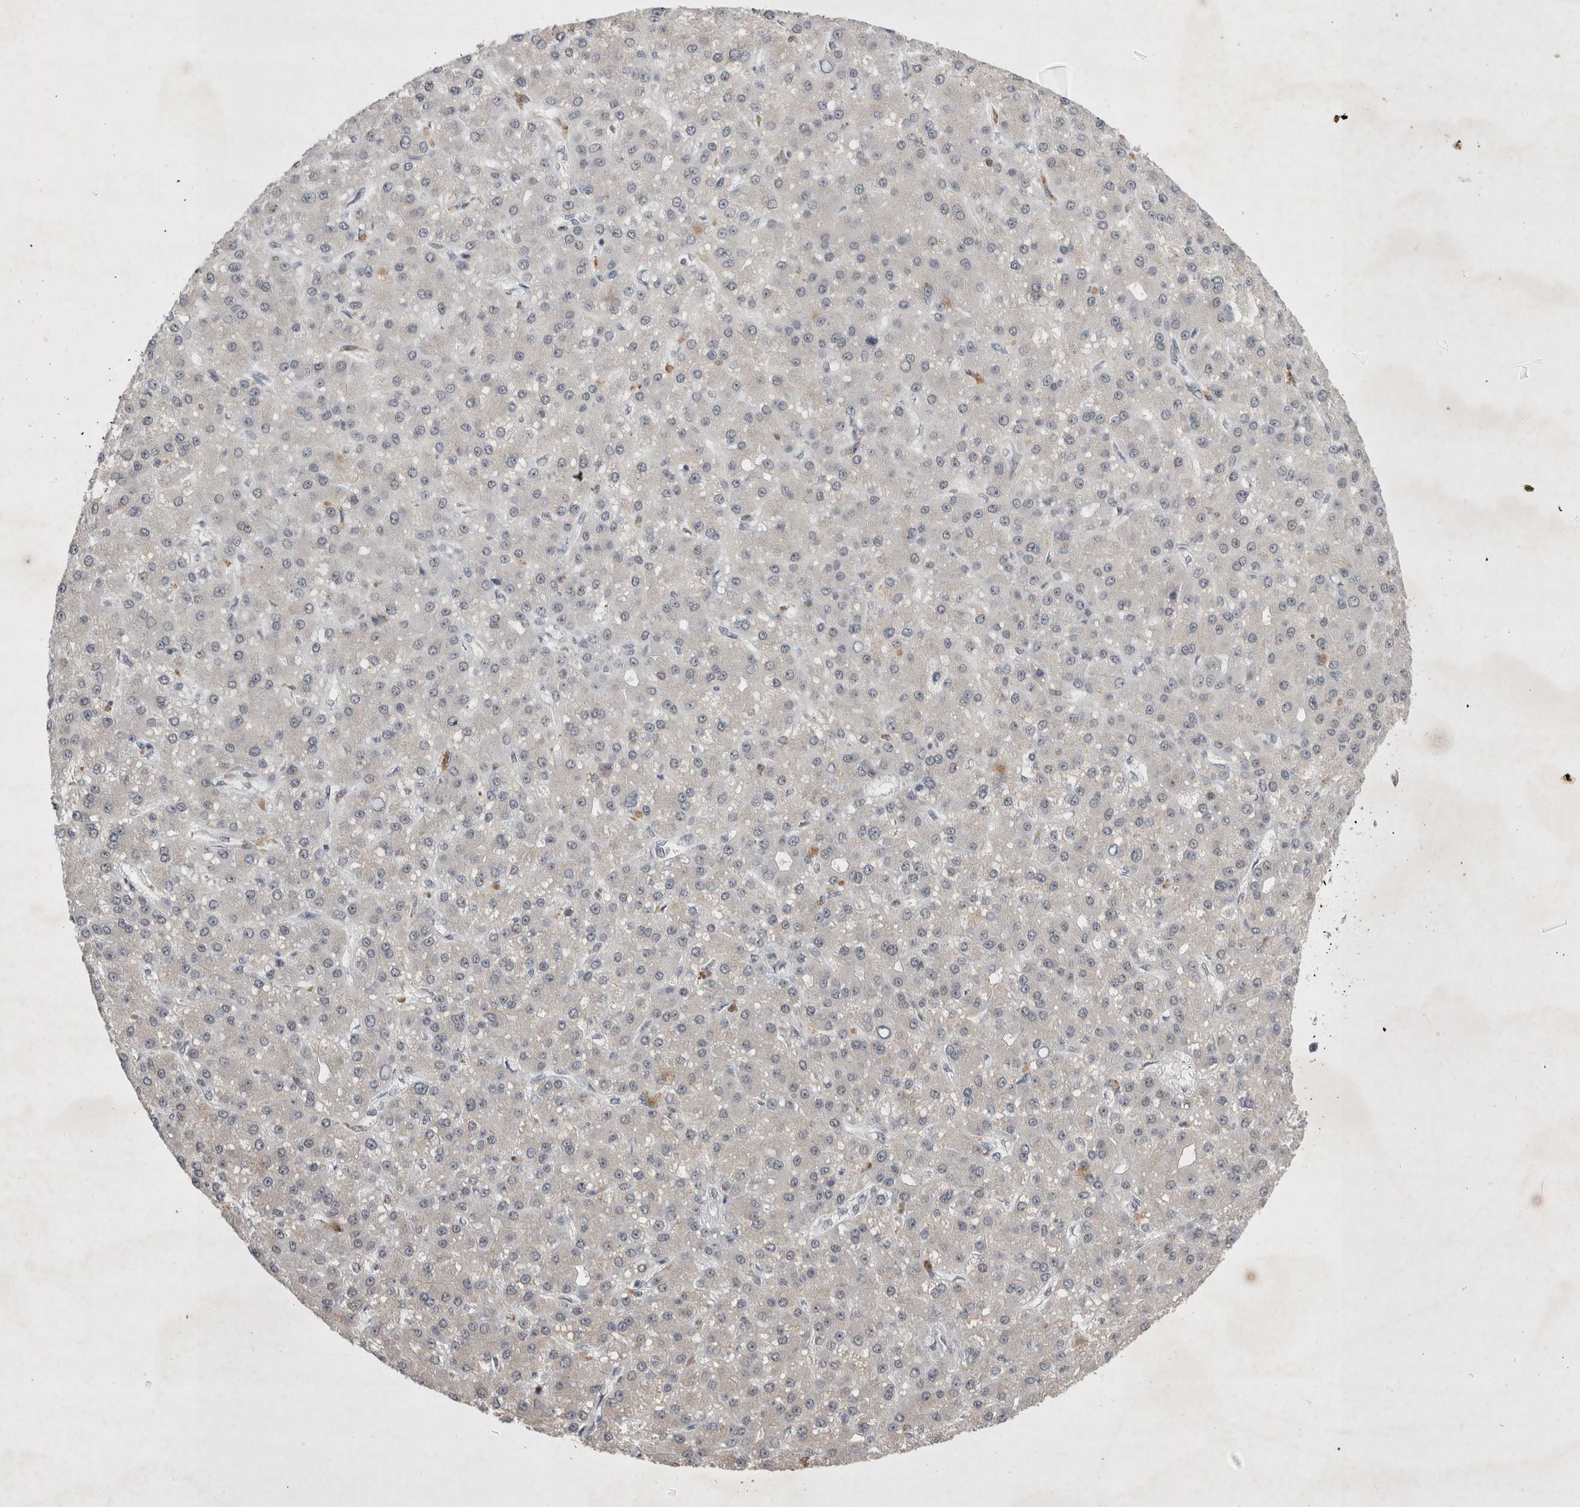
{"staining": {"intensity": "negative", "quantity": "none", "location": "none"}, "tissue": "liver cancer", "cell_type": "Tumor cells", "image_type": "cancer", "snomed": [{"axis": "morphology", "description": "Carcinoma, Hepatocellular, NOS"}, {"axis": "topography", "description": "Liver"}], "caption": "A high-resolution histopathology image shows IHC staining of liver cancer, which exhibits no significant expression in tumor cells. (IHC, brightfield microscopy, high magnification).", "gene": "RBM6", "patient": {"sex": "male", "age": 67}}